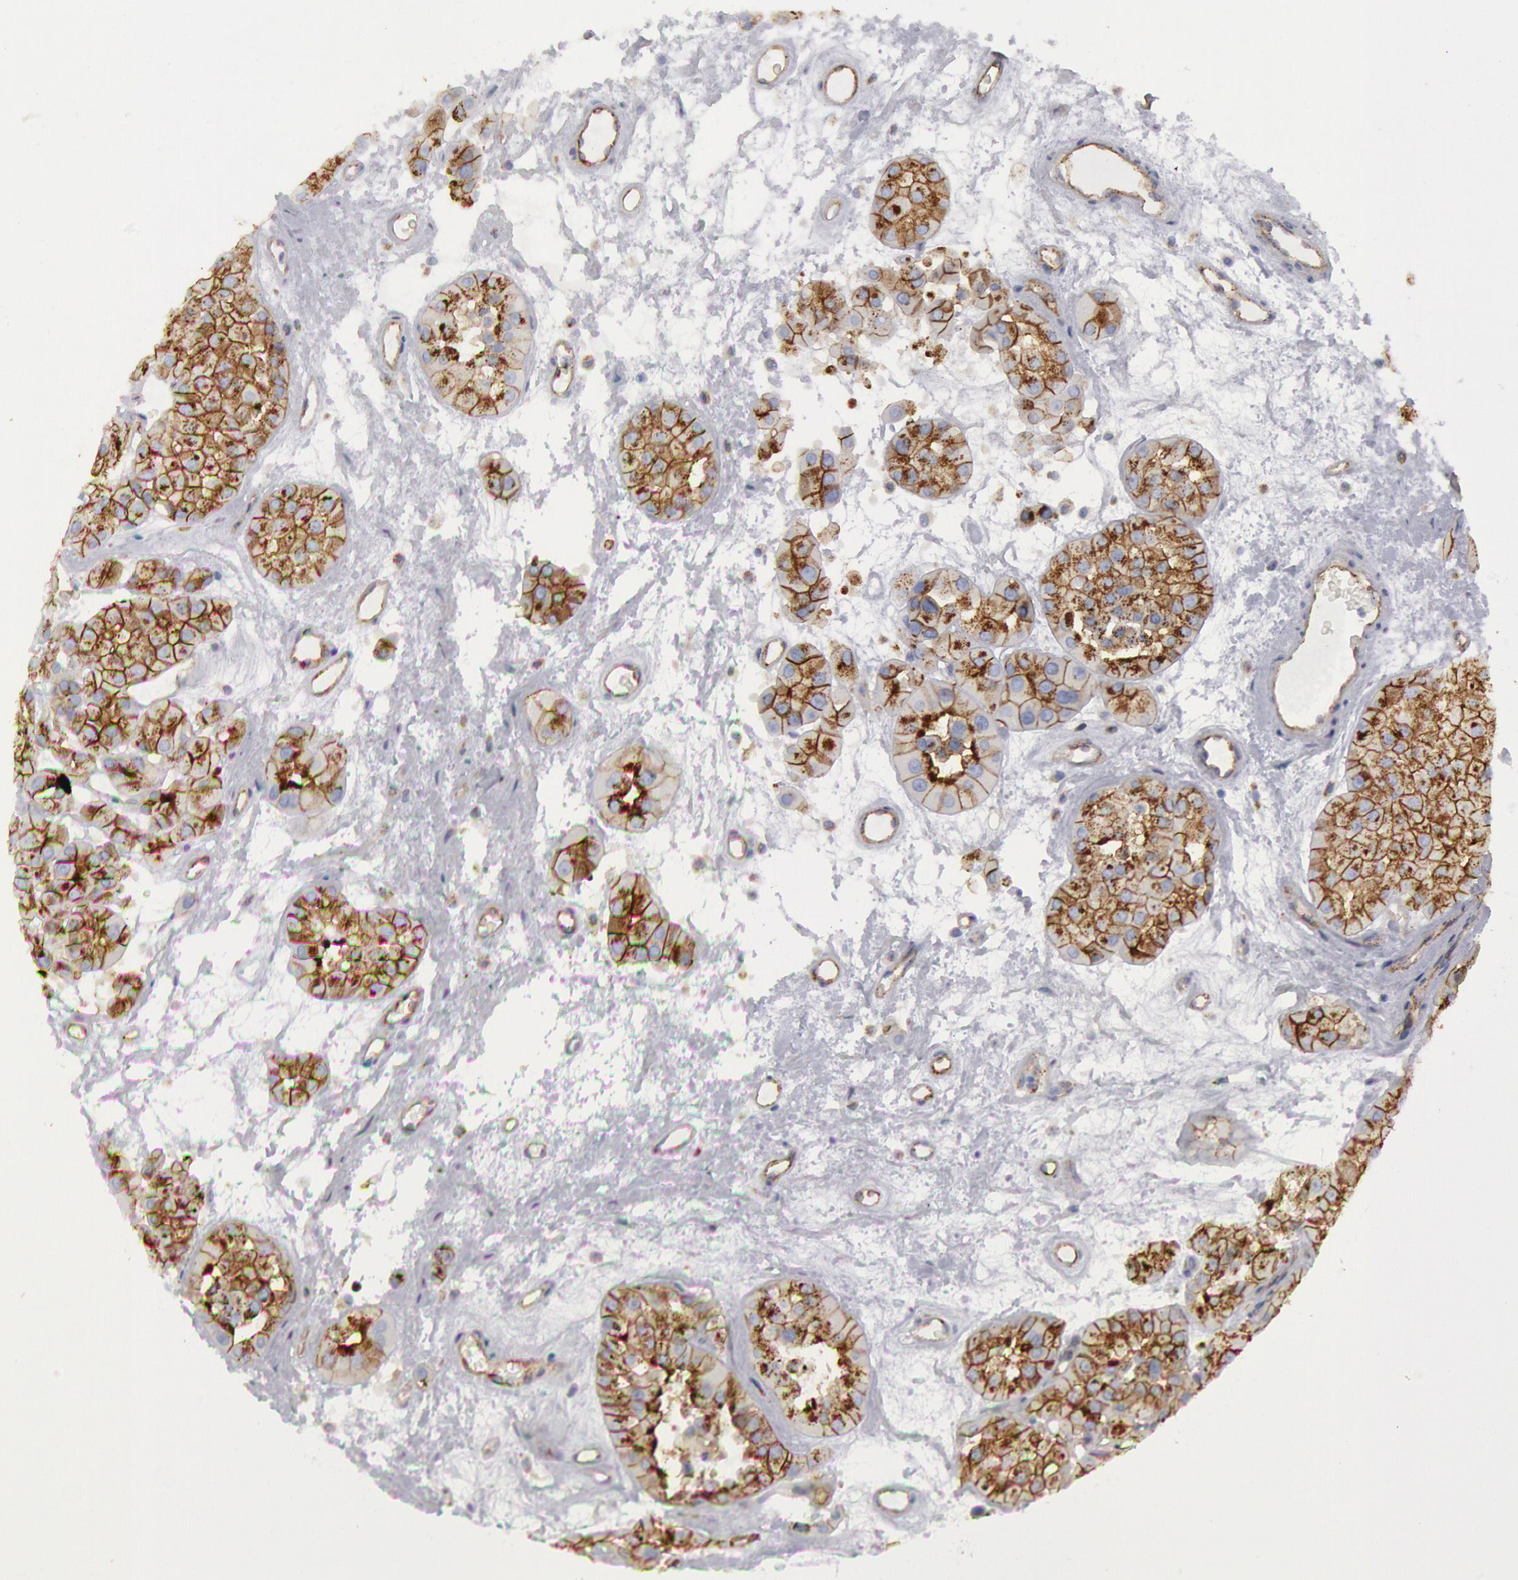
{"staining": {"intensity": "moderate", "quantity": ">75%", "location": "cytoplasmic/membranous"}, "tissue": "renal cancer", "cell_type": "Tumor cells", "image_type": "cancer", "snomed": [{"axis": "morphology", "description": "Adenocarcinoma, uncertain malignant potential"}, {"axis": "topography", "description": "Kidney"}], "caption": "The immunohistochemical stain shows moderate cytoplasmic/membranous staining in tumor cells of renal cancer tissue.", "gene": "FLOT1", "patient": {"sex": "male", "age": 63}}